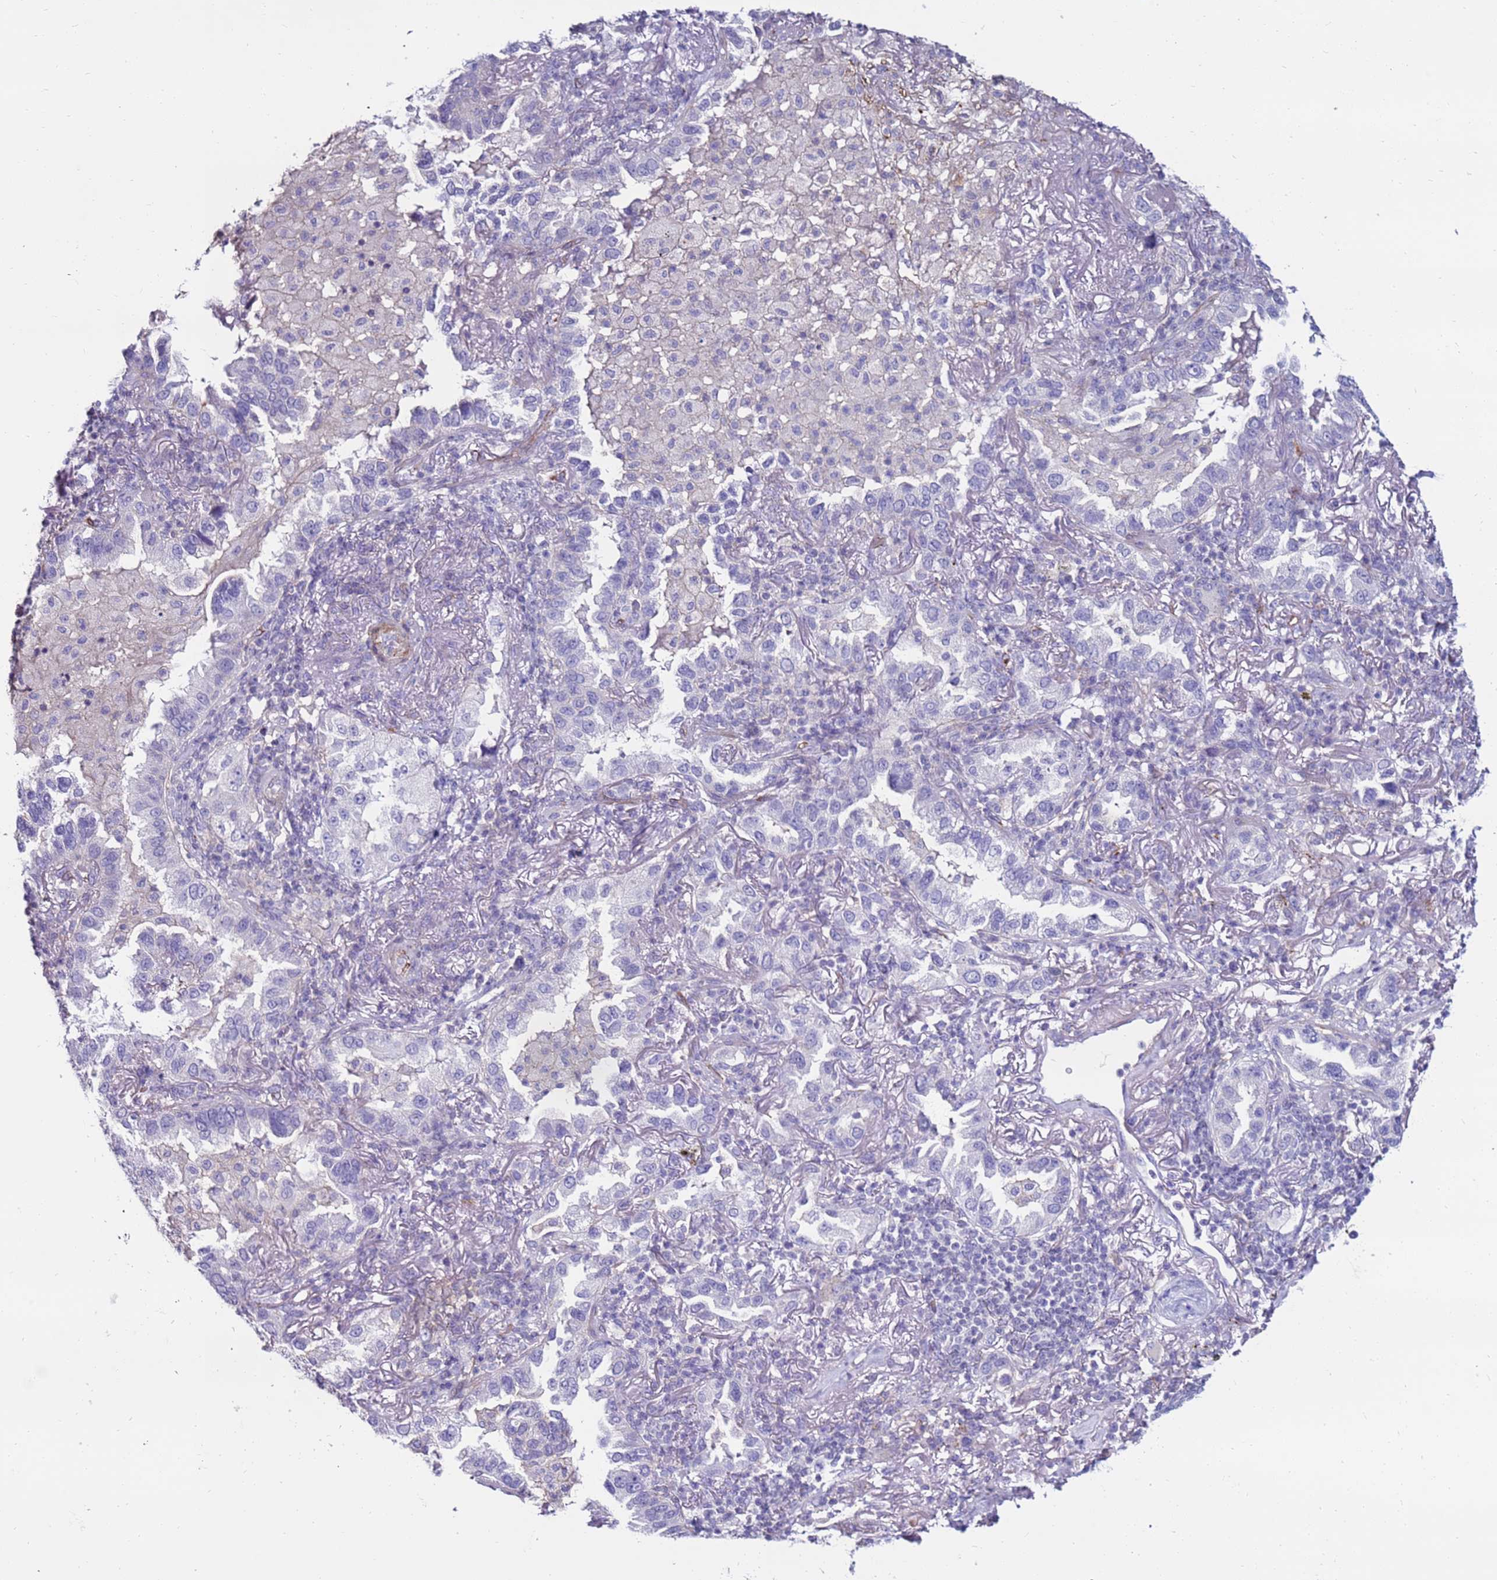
{"staining": {"intensity": "negative", "quantity": "none", "location": "none"}, "tissue": "lung cancer", "cell_type": "Tumor cells", "image_type": "cancer", "snomed": [{"axis": "morphology", "description": "Adenocarcinoma, NOS"}, {"axis": "topography", "description": "Lung"}], "caption": "An immunohistochemistry (IHC) photomicrograph of lung cancer (adenocarcinoma) is shown. There is no staining in tumor cells of lung cancer (adenocarcinoma).", "gene": "CLEC4M", "patient": {"sex": "female", "age": 69}}